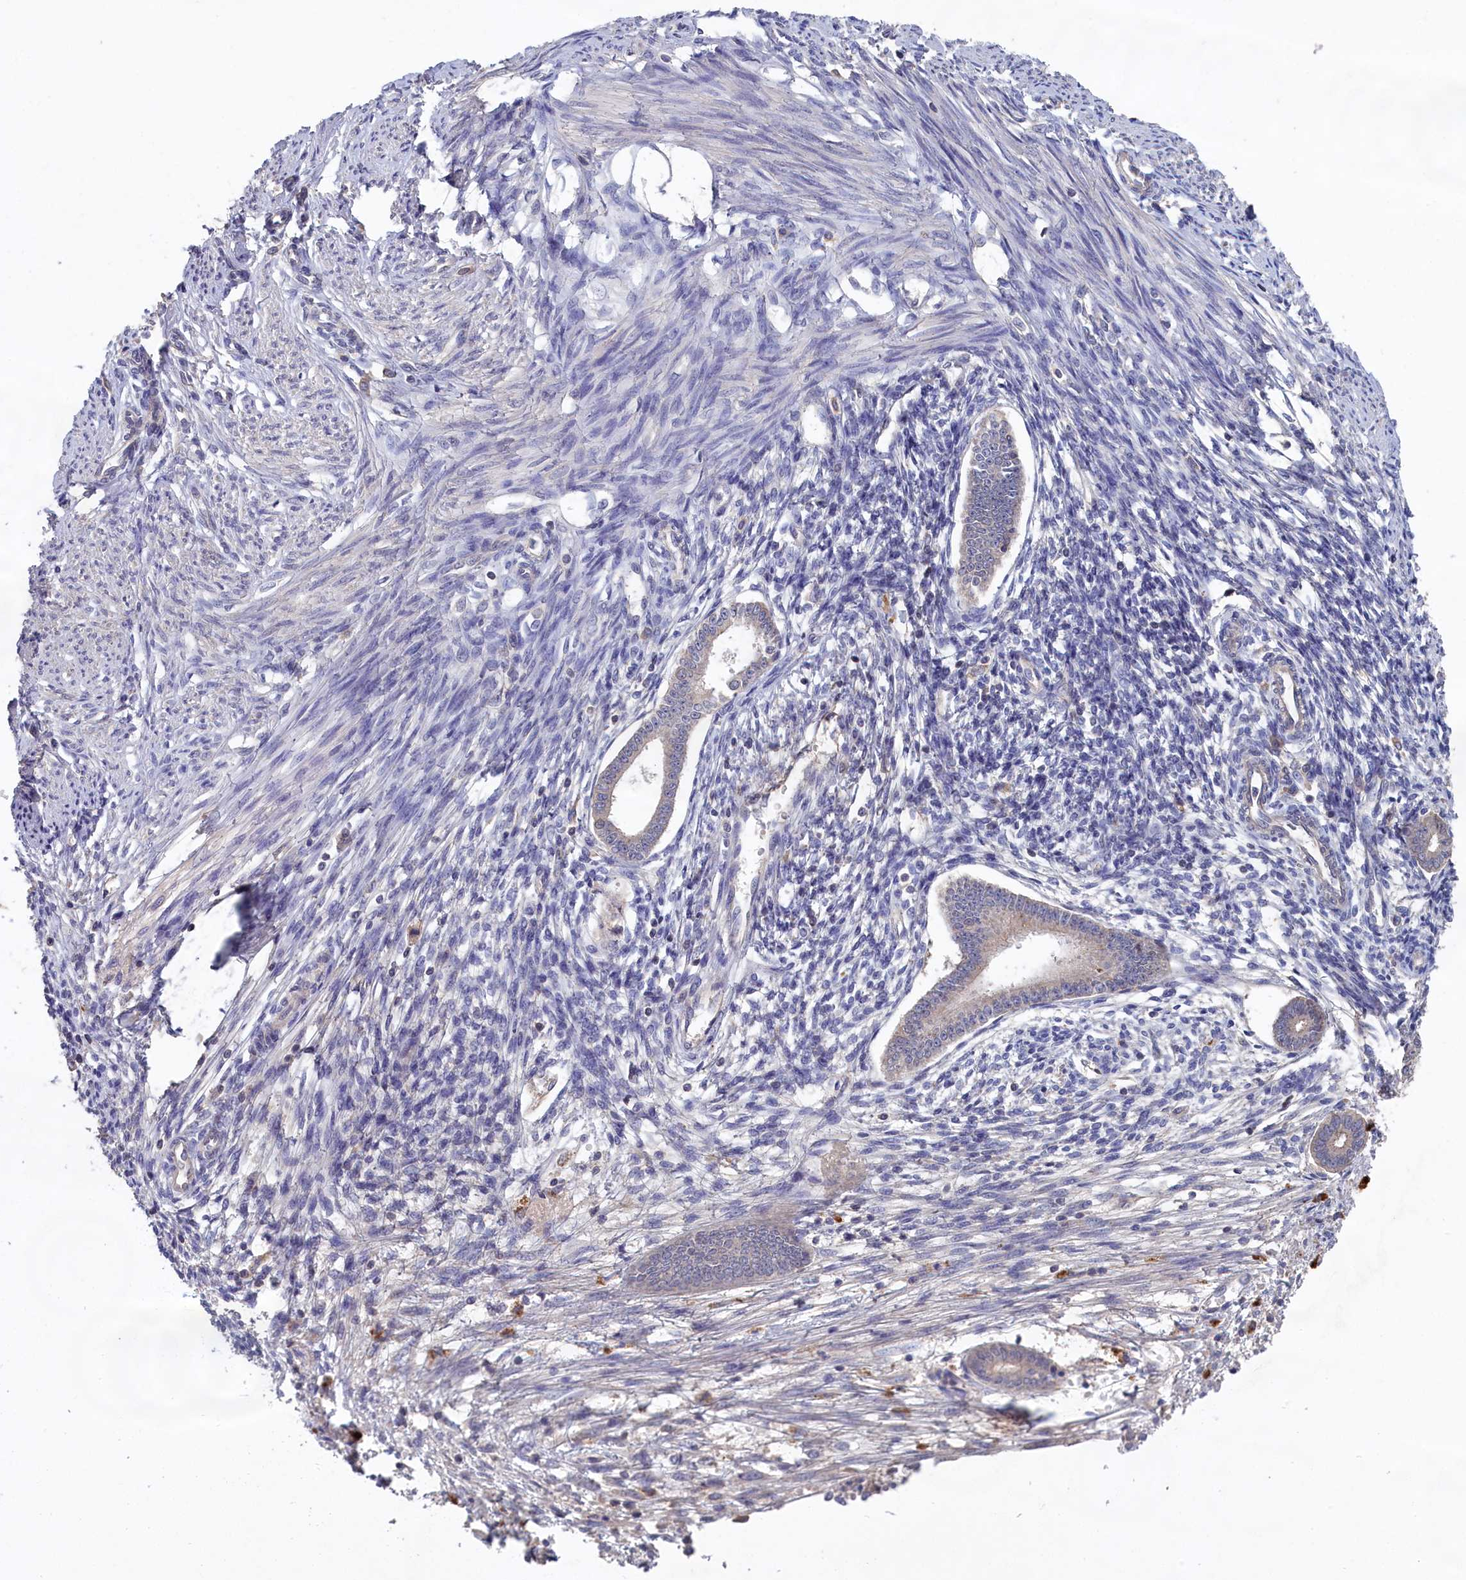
{"staining": {"intensity": "negative", "quantity": "none", "location": "none"}, "tissue": "endometrium", "cell_type": "Cells in endometrial stroma", "image_type": "normal", "snomed": [{"axis": "morphology", "description": "Normal tissue, NOS"}, {"axis": "topography", "description": "Endometrium"}], "caption": "IHC micrograph of normal endometrium: human endometrium stained with DAB demonstrates no significant protein staining in cells in endometrial stroma. Nuclei are stained in blue.", "gene": "CELF5", "patient": {"sex": "female", "age": 56}}